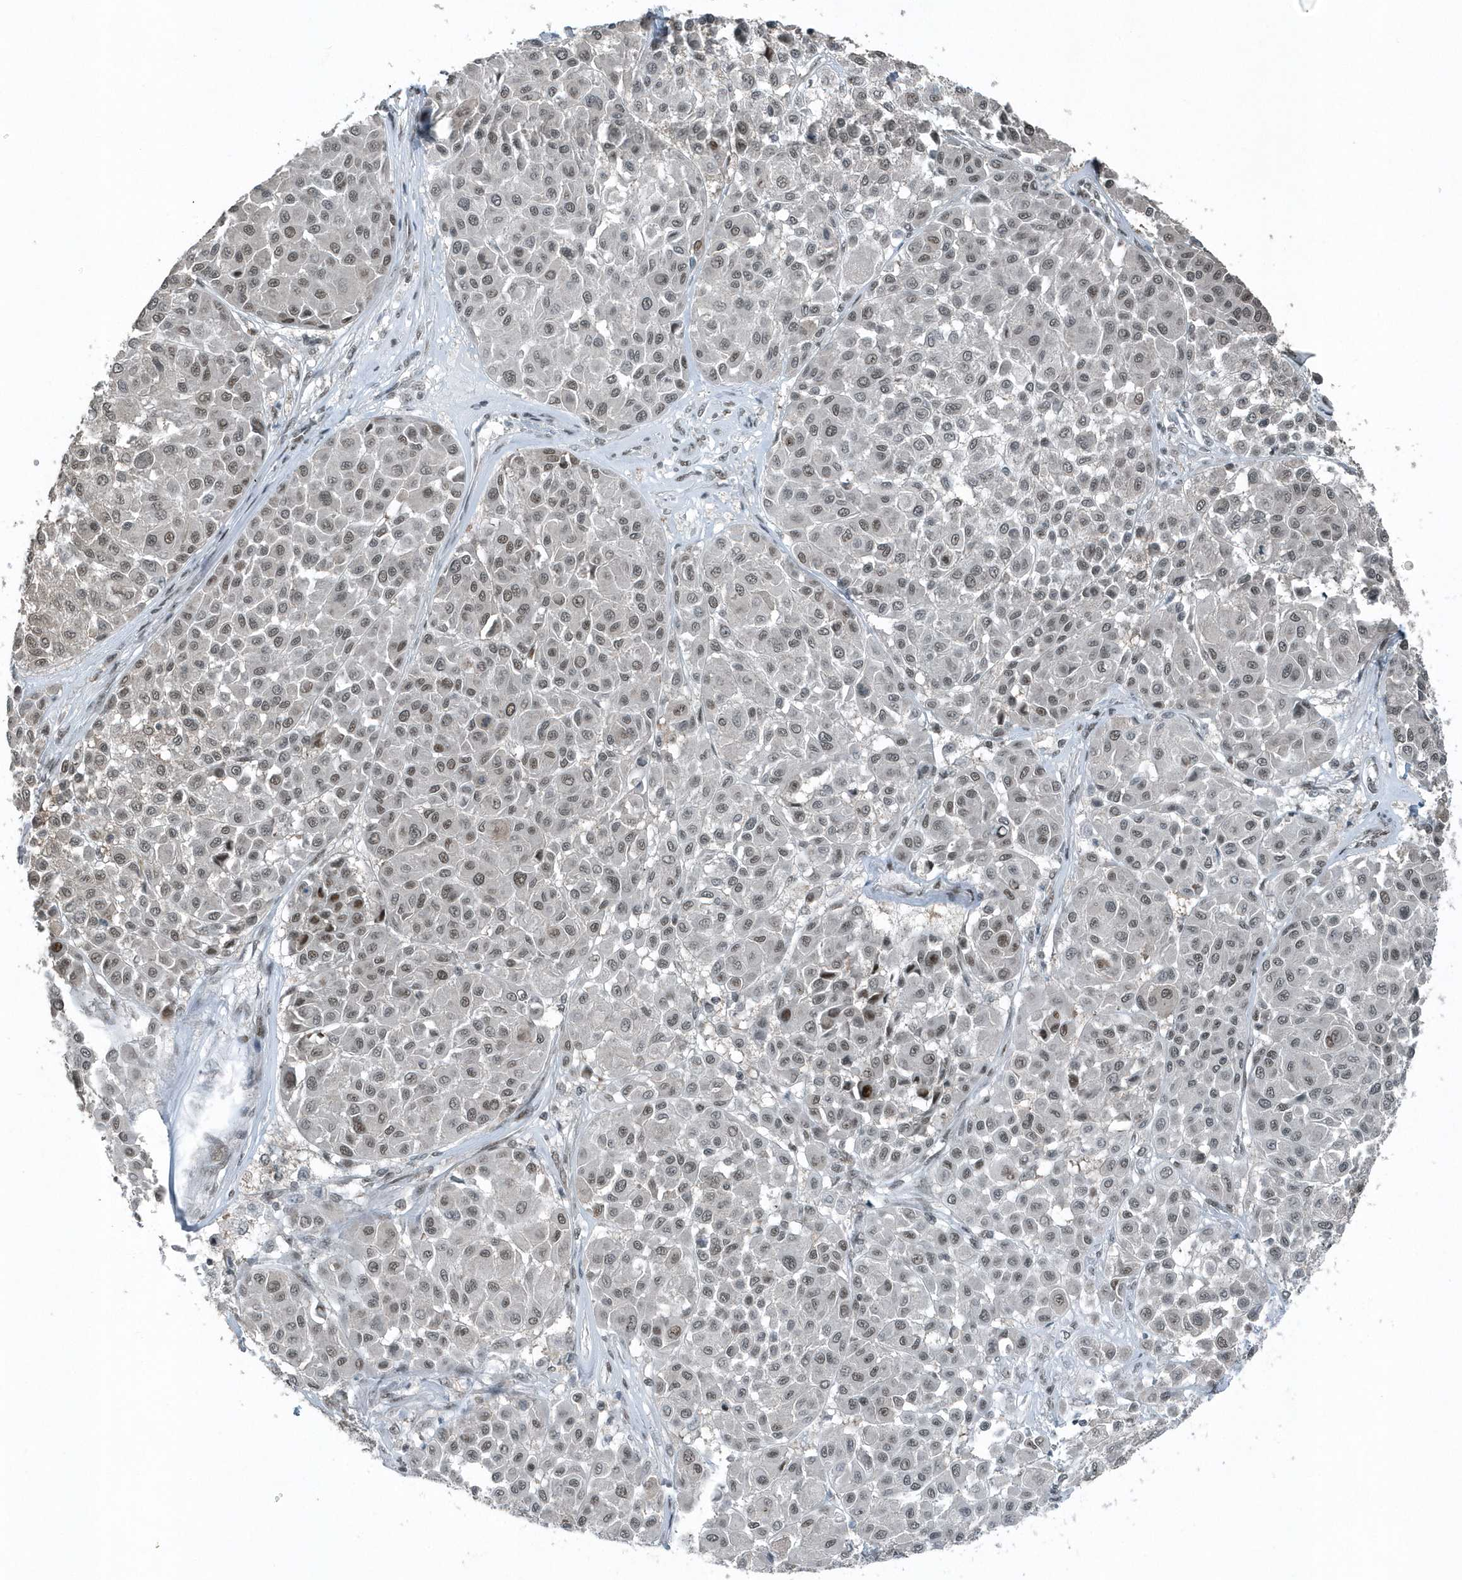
{"staining": {"intensity": "weak", "quantity": "<25%", "location": "nuclear"}, "tissue": "melanoma", "cell_type": "Tumor cells", "image_type": "cancer", "snomed": [{"axis": "morphology", "description": "Malignant melanoma, Metastatic site"}, {"axis": "topography", "description": "Soft tissue"}], "caption": "There is no significant expression in tumor cells of melanoma.", "gene": "YTHDC1", "patient": {"sex": "male", "age": 41}}